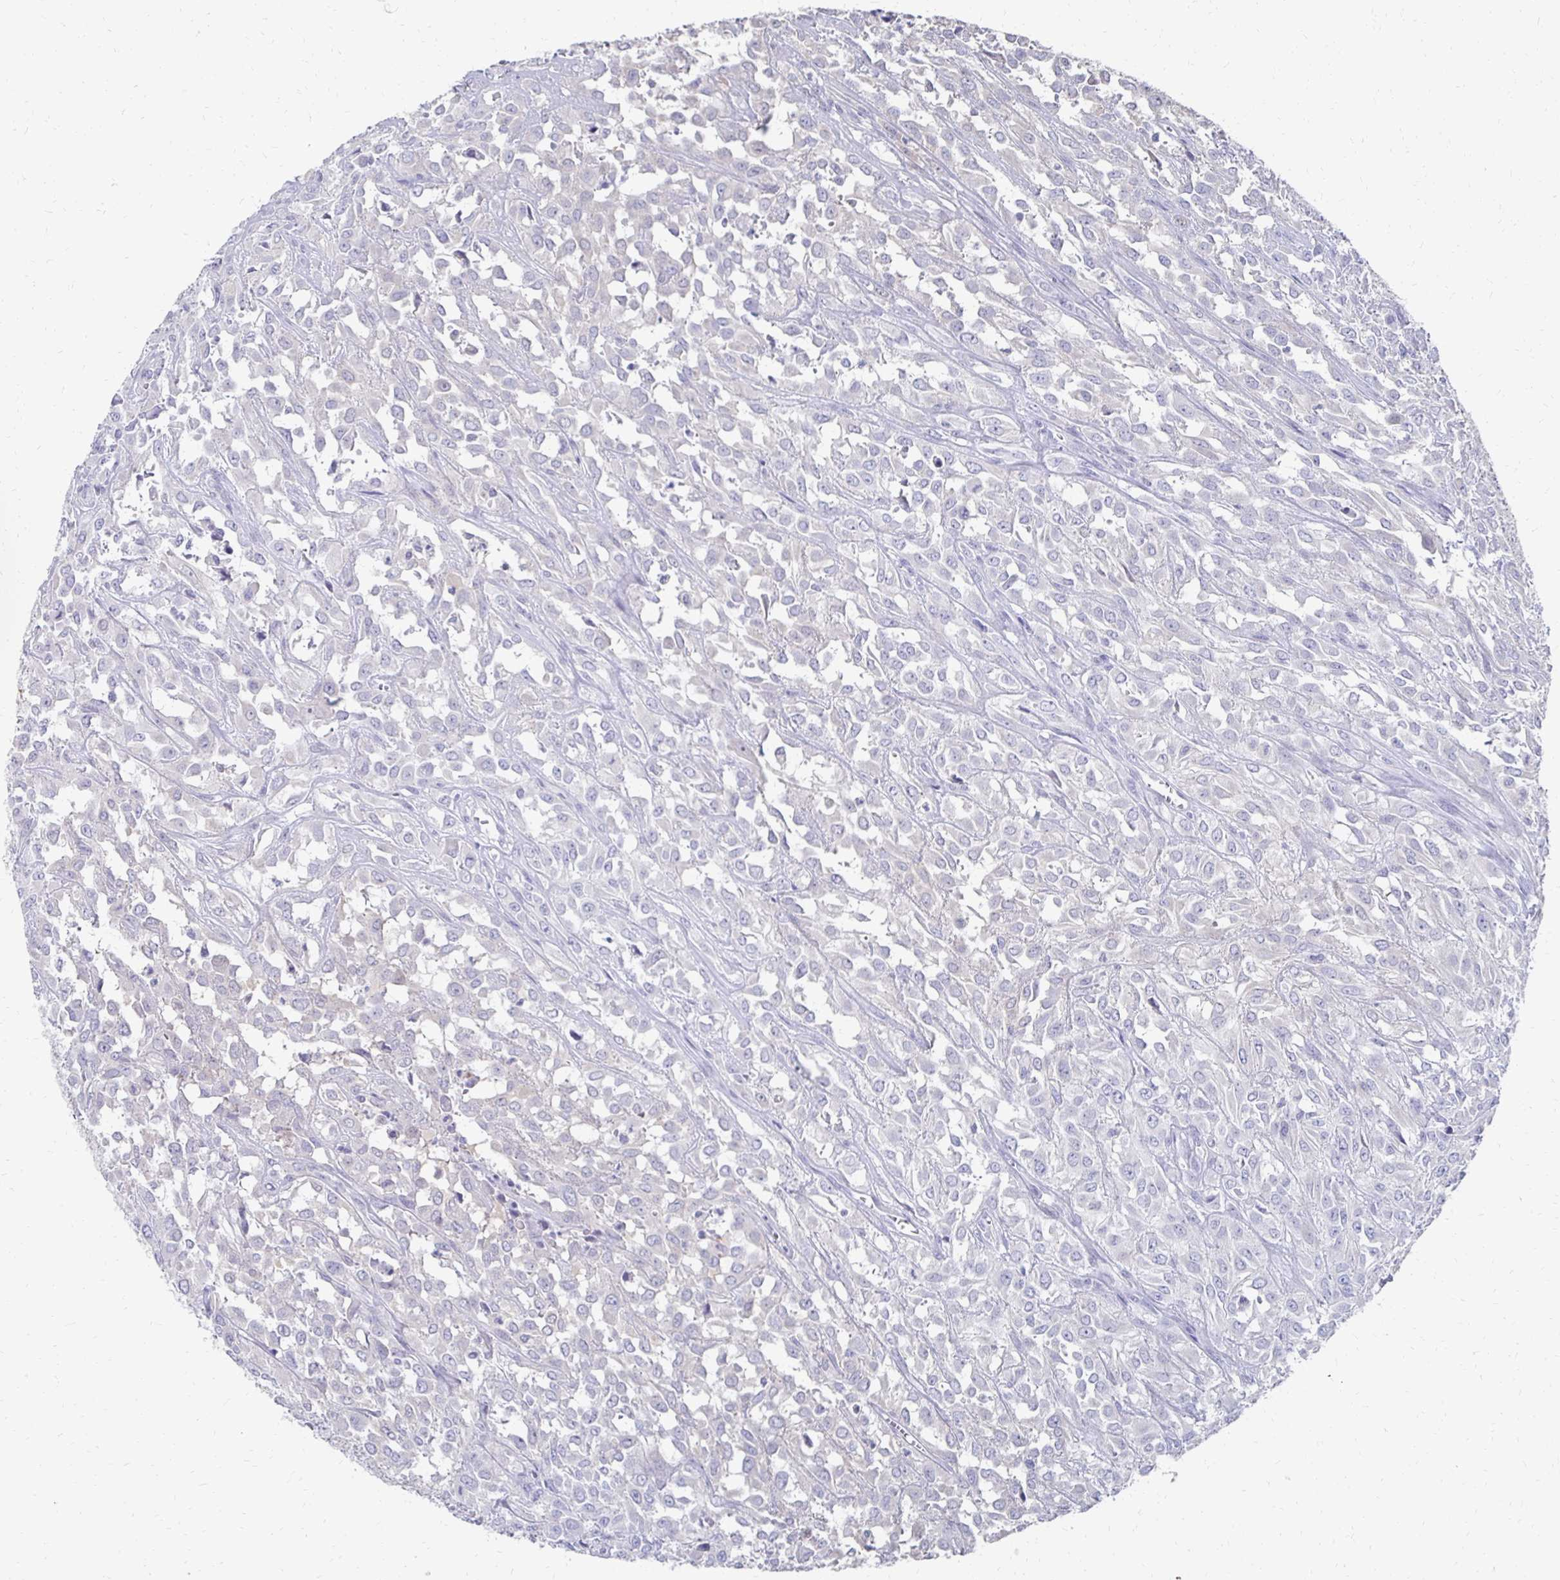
{"staining": {"intensity": "negative", "quantity": "none", "location": "none"}, "tissue": "urothelial cancer", "cell_type": "Tumor cells", "image_type": "cancer", "snomed": [{"axis": "morphology", "description": "Urothelial carcinoma, High grade"}, {"axis": "topography", "description": "Urinary bladder"}], "caption": "Protein analysis of urothelial cancer reveals no significant expression in tumor cells.", "gene": "SYCP3", "patient": {"sex": "male", "age": 67}}